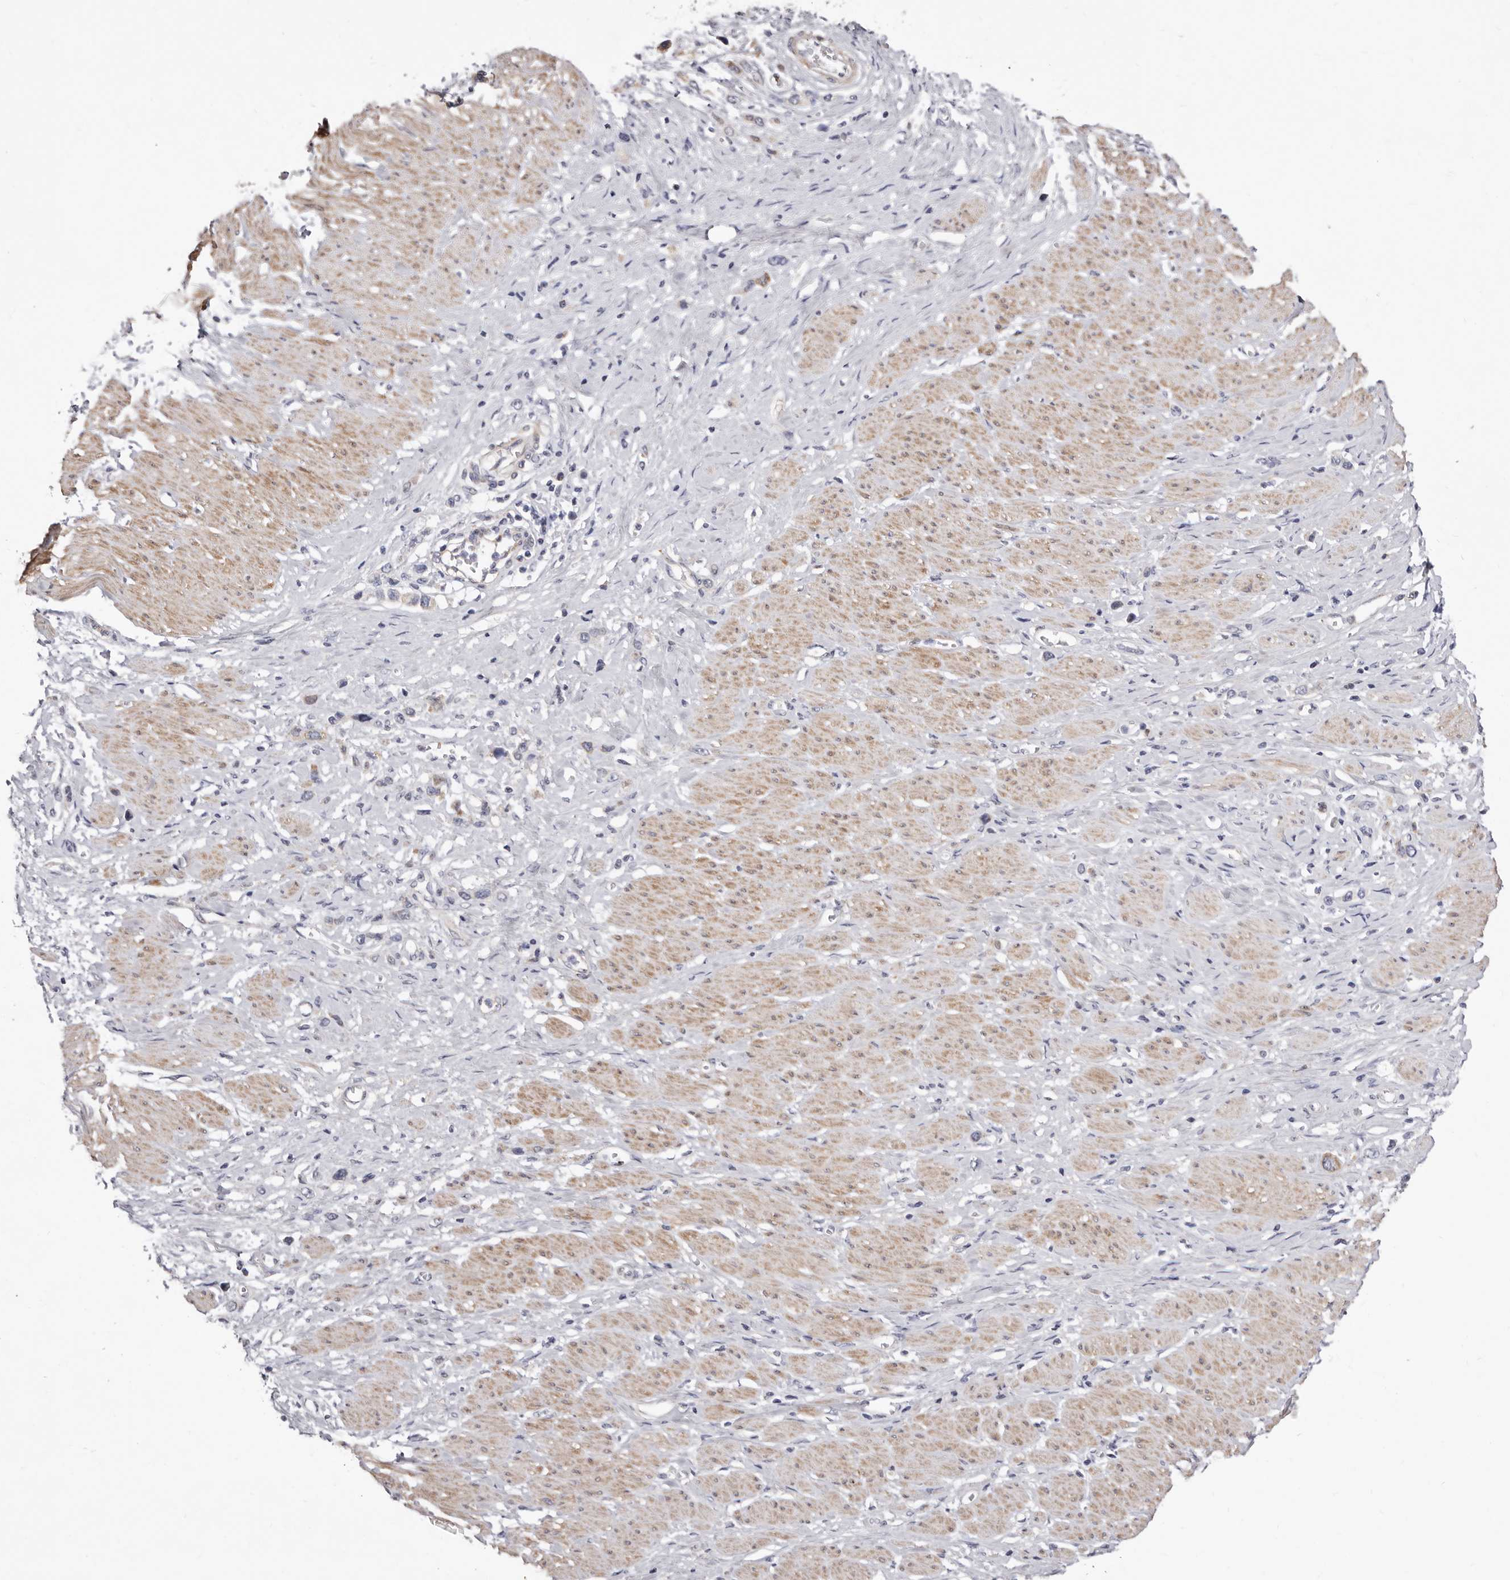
{"staining": {"intensity": "negative", "quantity": "none", "location": "none"}, "tissue": "stomach cancer", "cell_type": "Tumor cells", "image_type": "cancer", "snomed": [{"axis": "morphology", "description": "Adenocarcinoma, NOS"}, {"axis": "topography", "description": "Stomach"}], "caption": "Histopathology image shows no protein expression in tumor cells of adenocarcinoma (stomach) tissue. (IHC, brightfield microscopy, high magnification).", "gene": "NUBPL", "patient": {"sex": "female", "age": 65}}